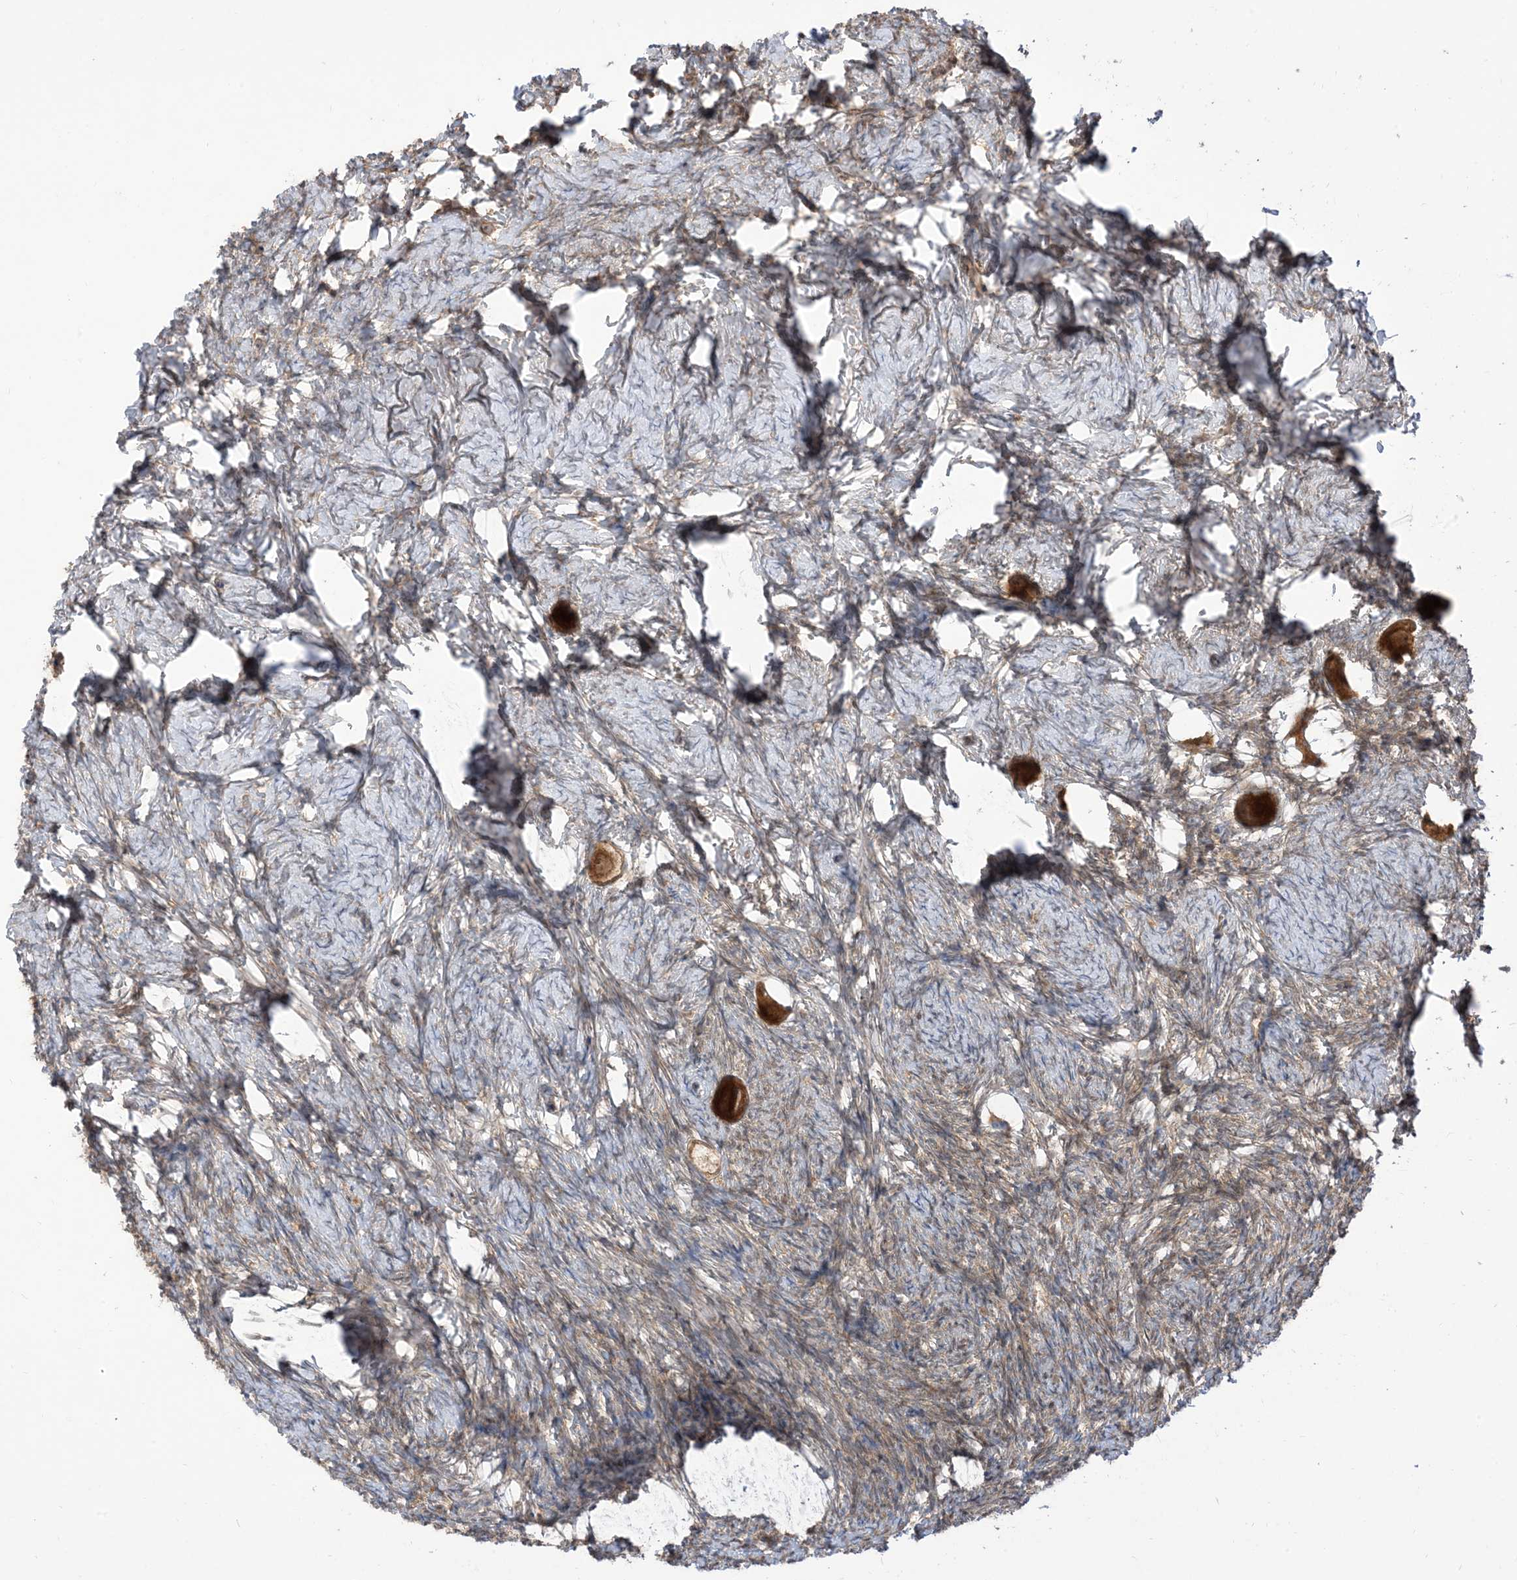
{"staining": {"intensity": "strong", "quantity": ">75%", "location": "cytoplasmic/membranous"}, "tissue": "ovary", "cell_type": "Follicle cells", "image_type": "normal", "snomed": [{"axis": "morphology", "description": "Normal tissue, NOS"}, {"axis": "topography", "description": "Ovary"}], "caption": "IHC (DAB (3,3'-diaminobenzidine)) staining of normal human ovary displays strong cytoplasmic/membranous protein expression in about >75% of follicle cells.", "gene": "TBCC", "patient": {"sex": "female", "age": 27}}